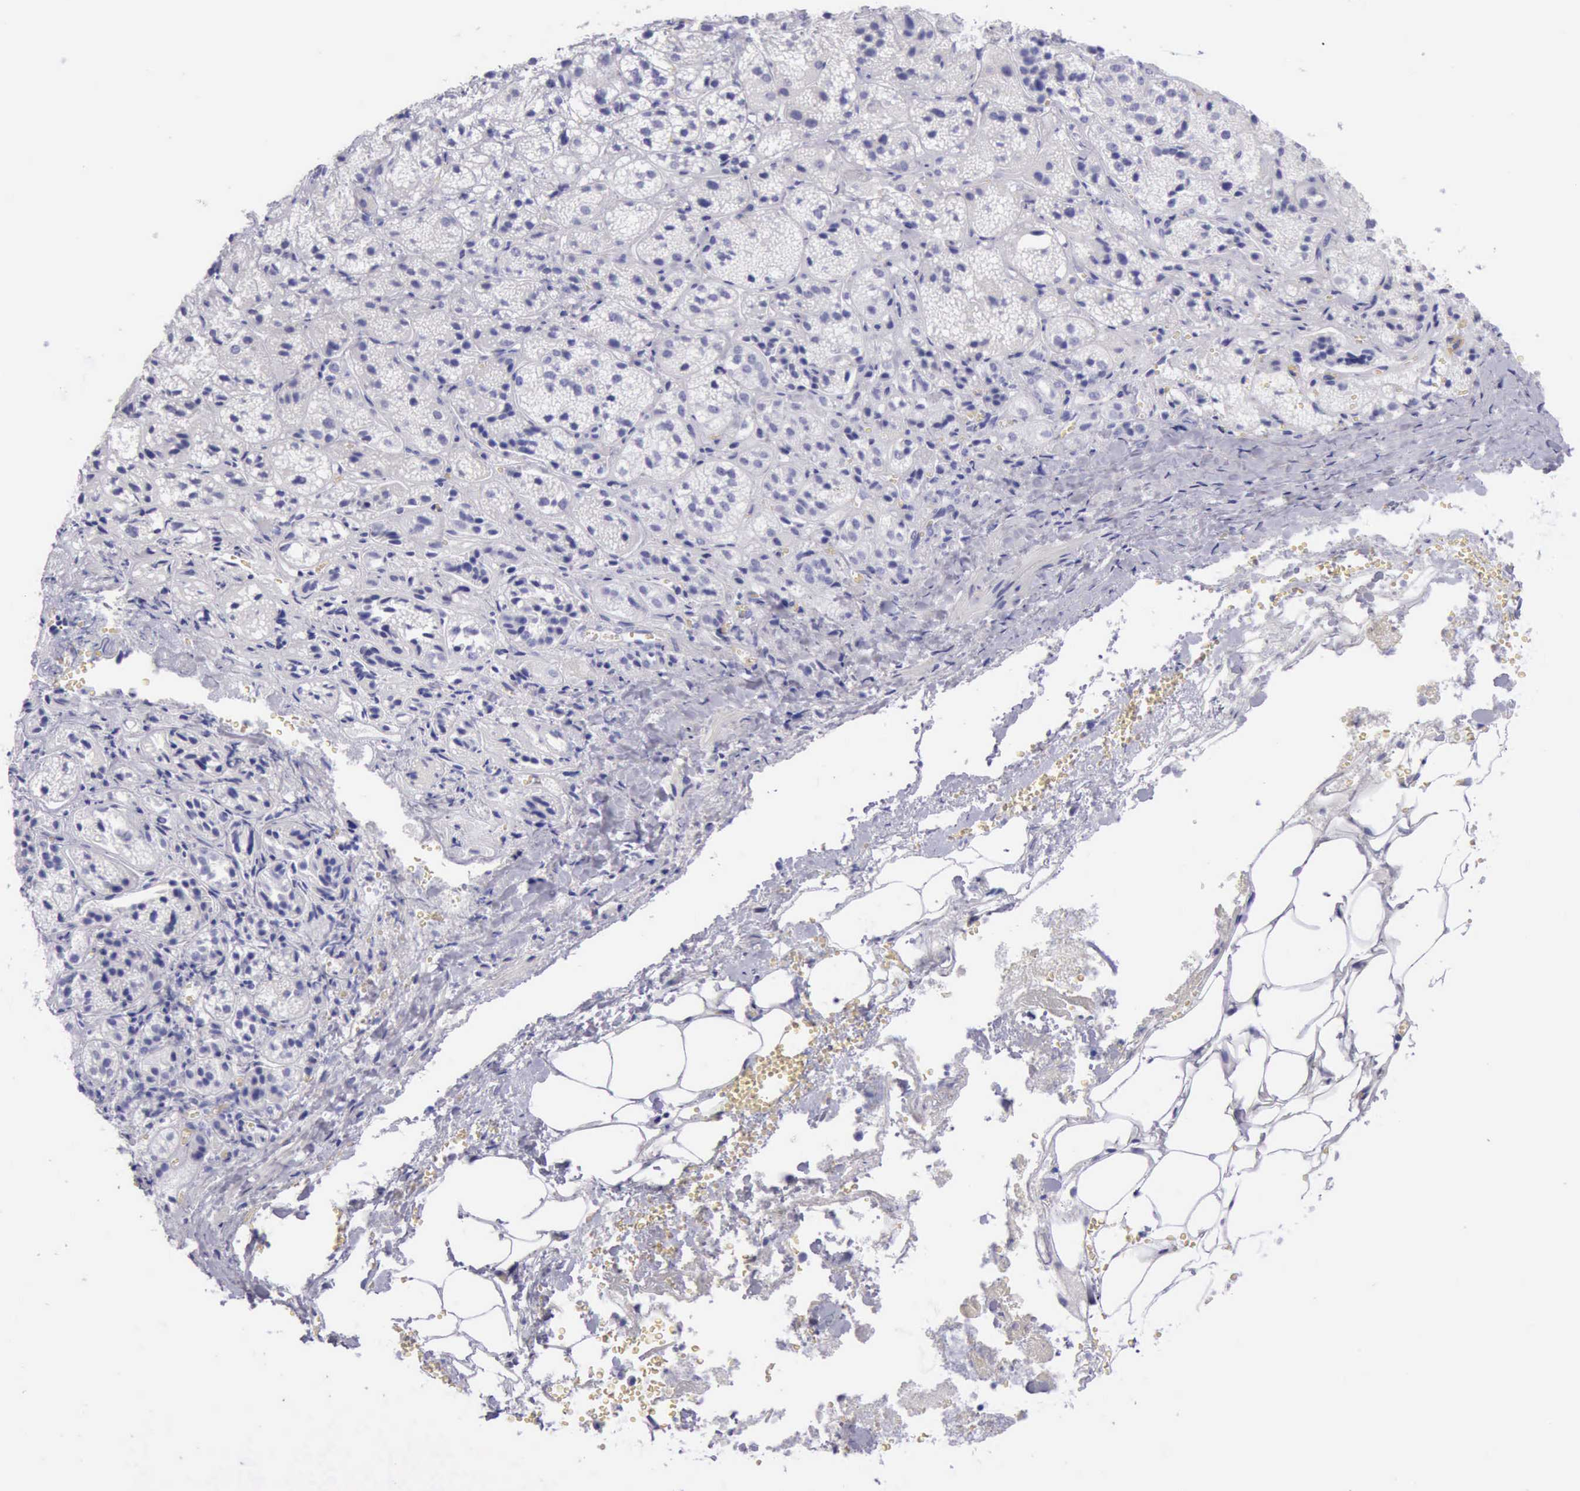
{"staining": {"intensity": "negative", "quantity": "none", "location": "none"}, "tissue": "adrenal gland", "cell_type": "Glandular cells", "image_type": "normal", "snomed": [{"axis": "morphology", "description": "Normal tissue, NOS"}, {"axis": "topography", "description": "Adrenal gland"}], "caption": "This is a histopathology image of immunohistochemistry staining of normal adrenal gland, which shows no expression in glandular cells. Nuclei are stained in blue.", "gene": "MCM2", "patient": {"sex": "female", "age": 71}}